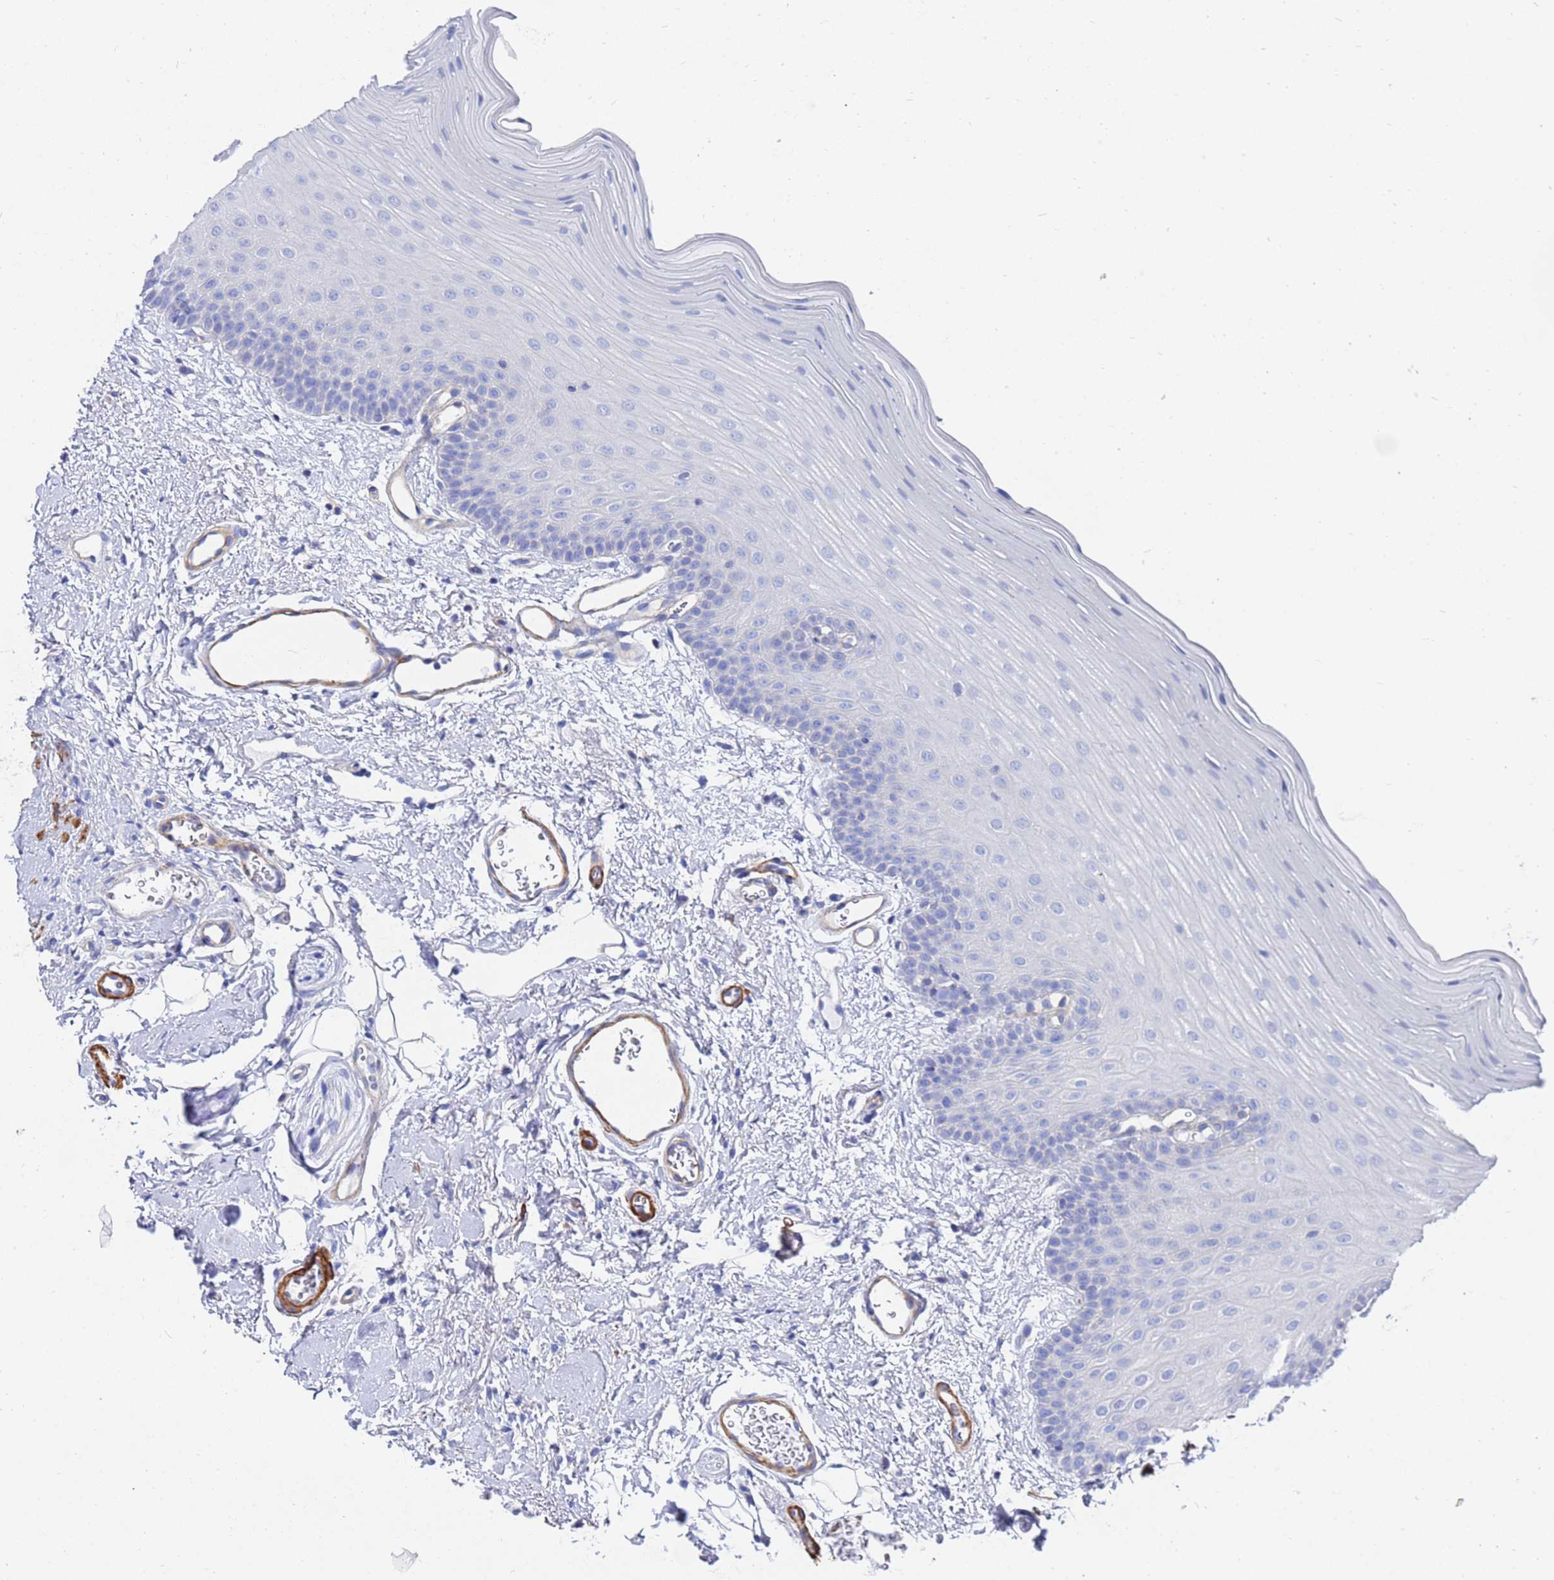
{"staining": {"intensity": "negative", "quantity": "none", "location": "none"}, "tissue": "oral mucosa", "cell_type": "Squamous epithelial cells", "image_type": "normal", "snomed": [{"axis": "morphology", "description": "Normal tissue, NOS"}, {"axis": "topography", "description": "Oral tissue"}], "caption": "Oral mucosa stained for a protein using immunohistochemistry (IHC) displays no expression squamous epithelial cells.", "gene": "RAB39A", "patient": {"sex": "male", "age": 68}}